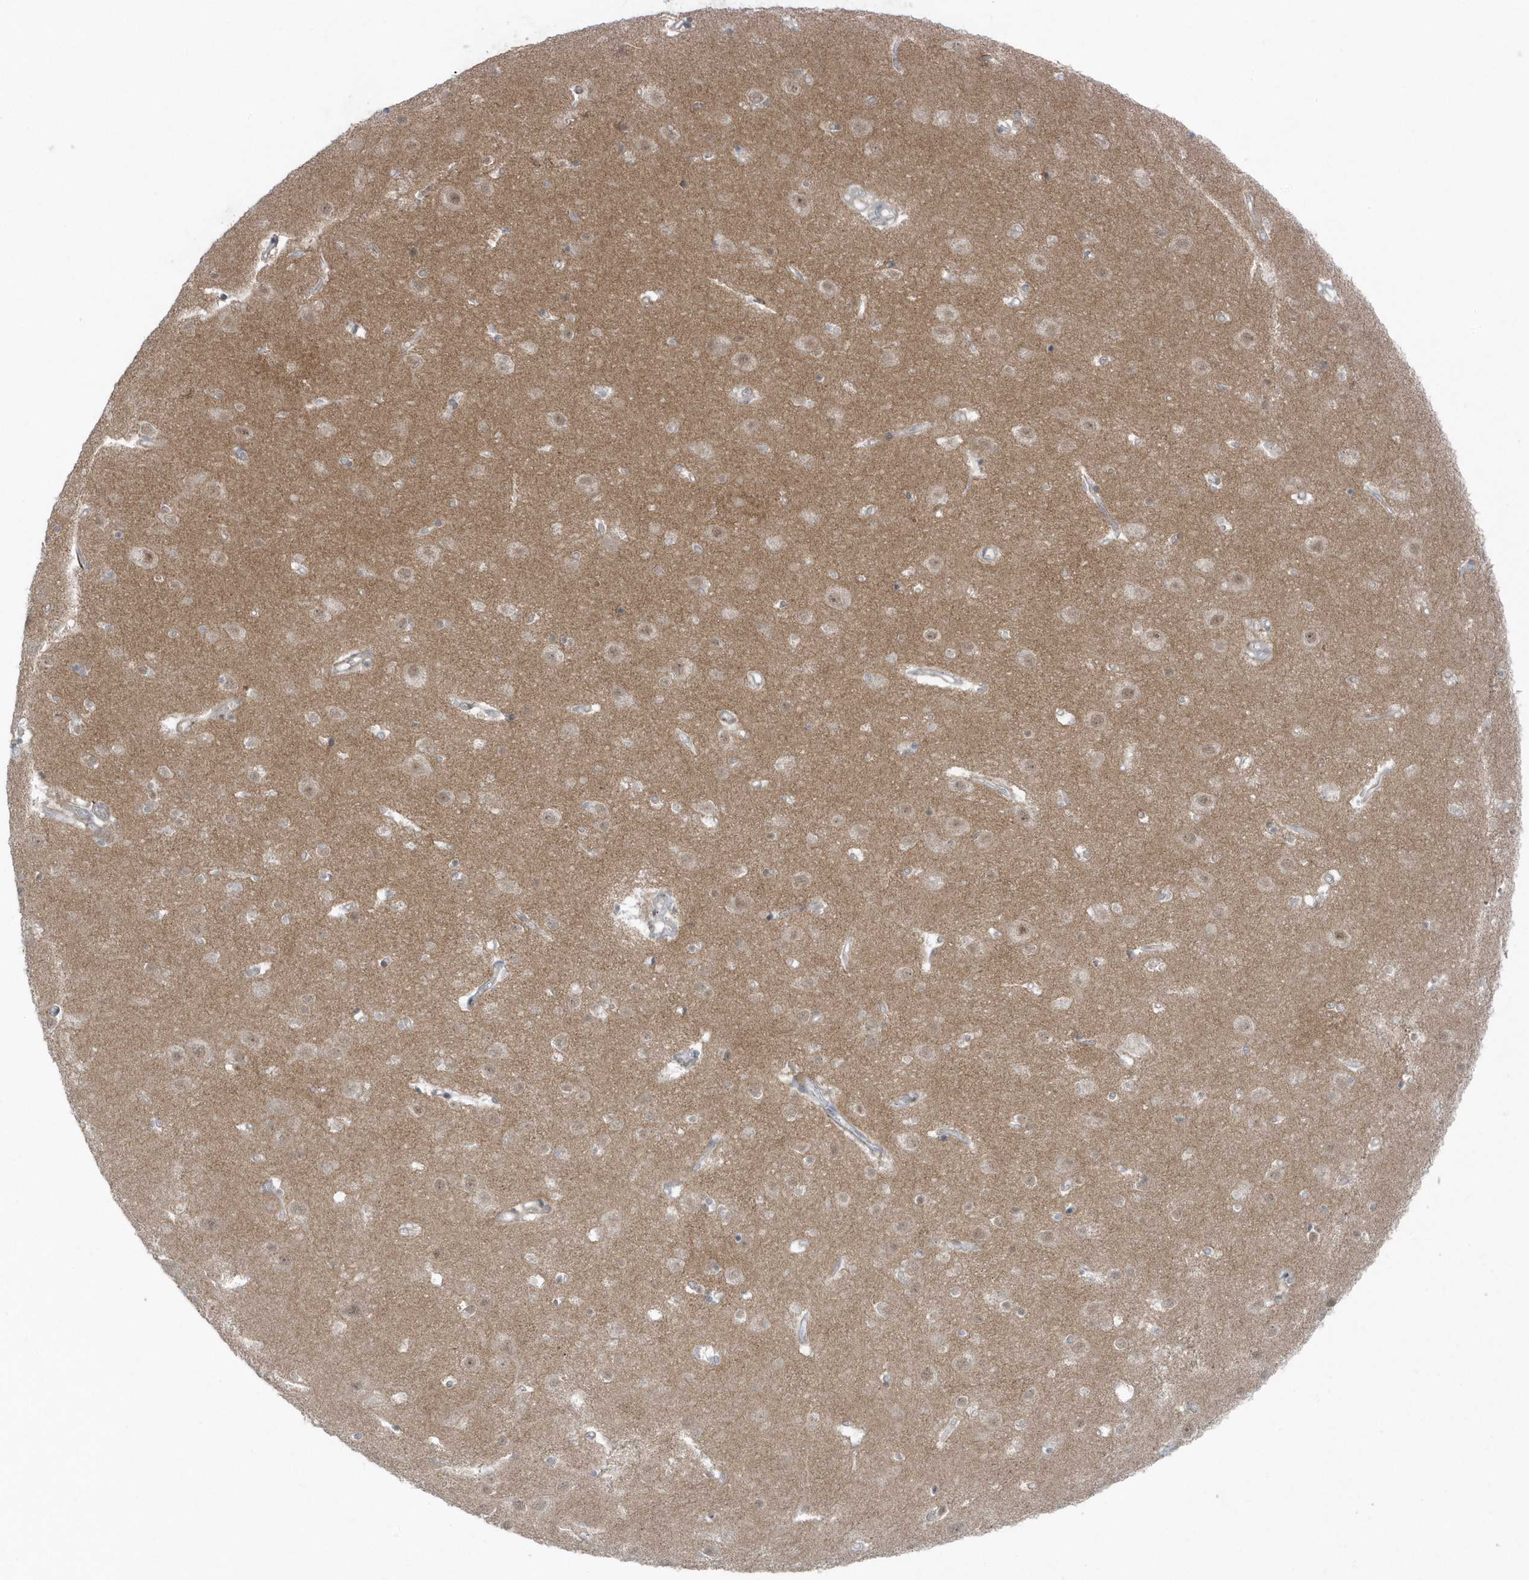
{"staining": {"intensity": "negative", "quantity": "none", "location": "none"}, "tissue": "cerebral cortex", "cell_type": "Endothelial cells", "image_type": "normal", "snomed": [{"axis": "morphology", "description": "Normal tissue, NOS"}, {"axis": "topography", "description": "Cerebral cortex"}], "caption": "Immunohistochemistry (IHC) photomicrograph of benign cerebral cortex: cerebral cortex stained with DAB (3,3'-diaminobenzidine) displays no significant protein expression in endothelial cells. (Brightfield microscopy of DAB immunohistochemistry (IHC) at high magnification).", "gene": "PARD3B", "patient": {"sex": "male", "age": 54}}